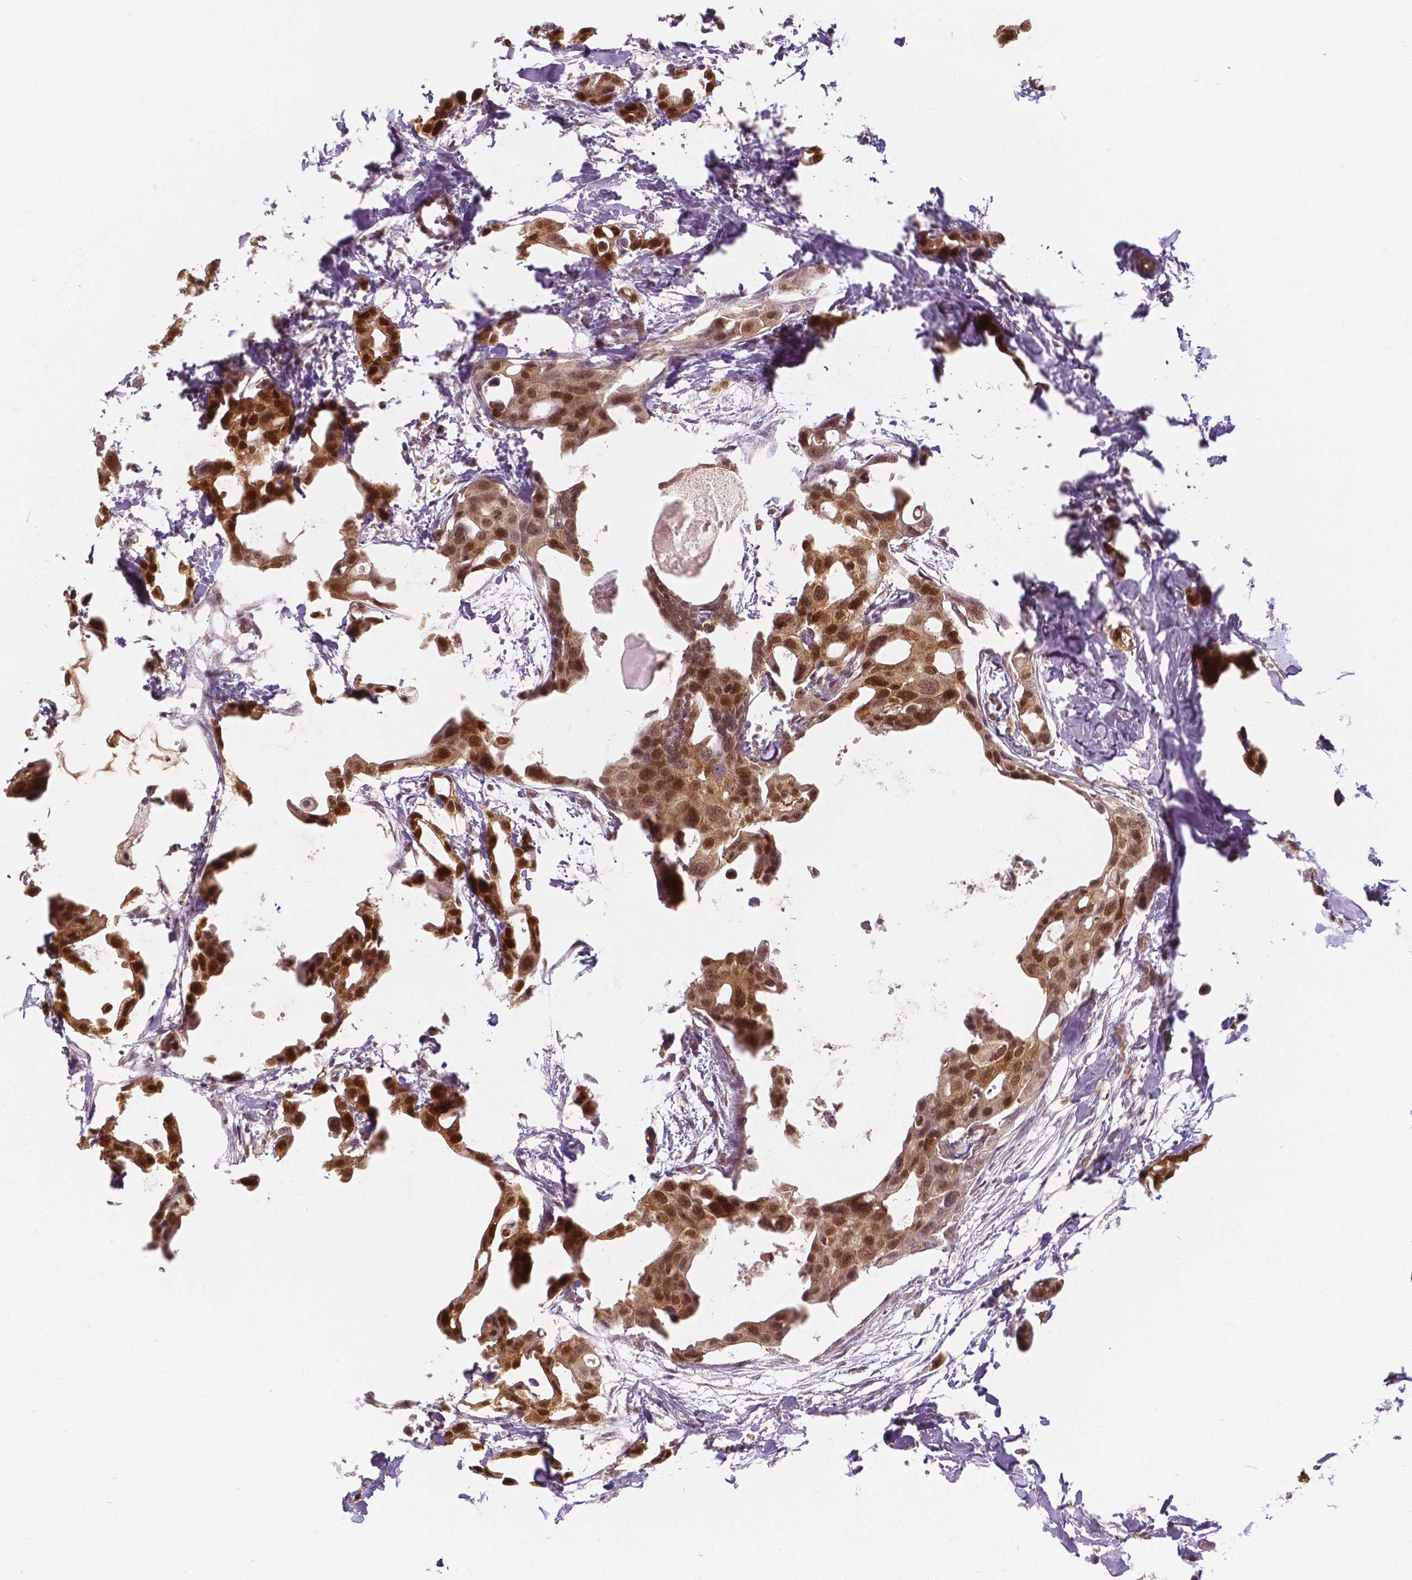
{"staining": {"intensity": "moderate", "quantity": ">75%", "location": "cytoplasmic/membranous,nuclear"}, "tissue": "breast cancer", "cell_type": "Tumor cells", "image_type": "cancer", "snomed": [{"axis": "morphology", "description": "Duct carcinoma"}, {"axis": "topography", "description": "Breast"}], "caption": "Immunohistochemistry image of human breast intraductal carcinoma stained for a protein (brown), which demonstrates medium levels of moderate cytoplasmic/membranous and nuclear expression in approximately >75% of tumor cells.", "gene": "NAPRT", "patient": {"sex": "female", "age": 38}}